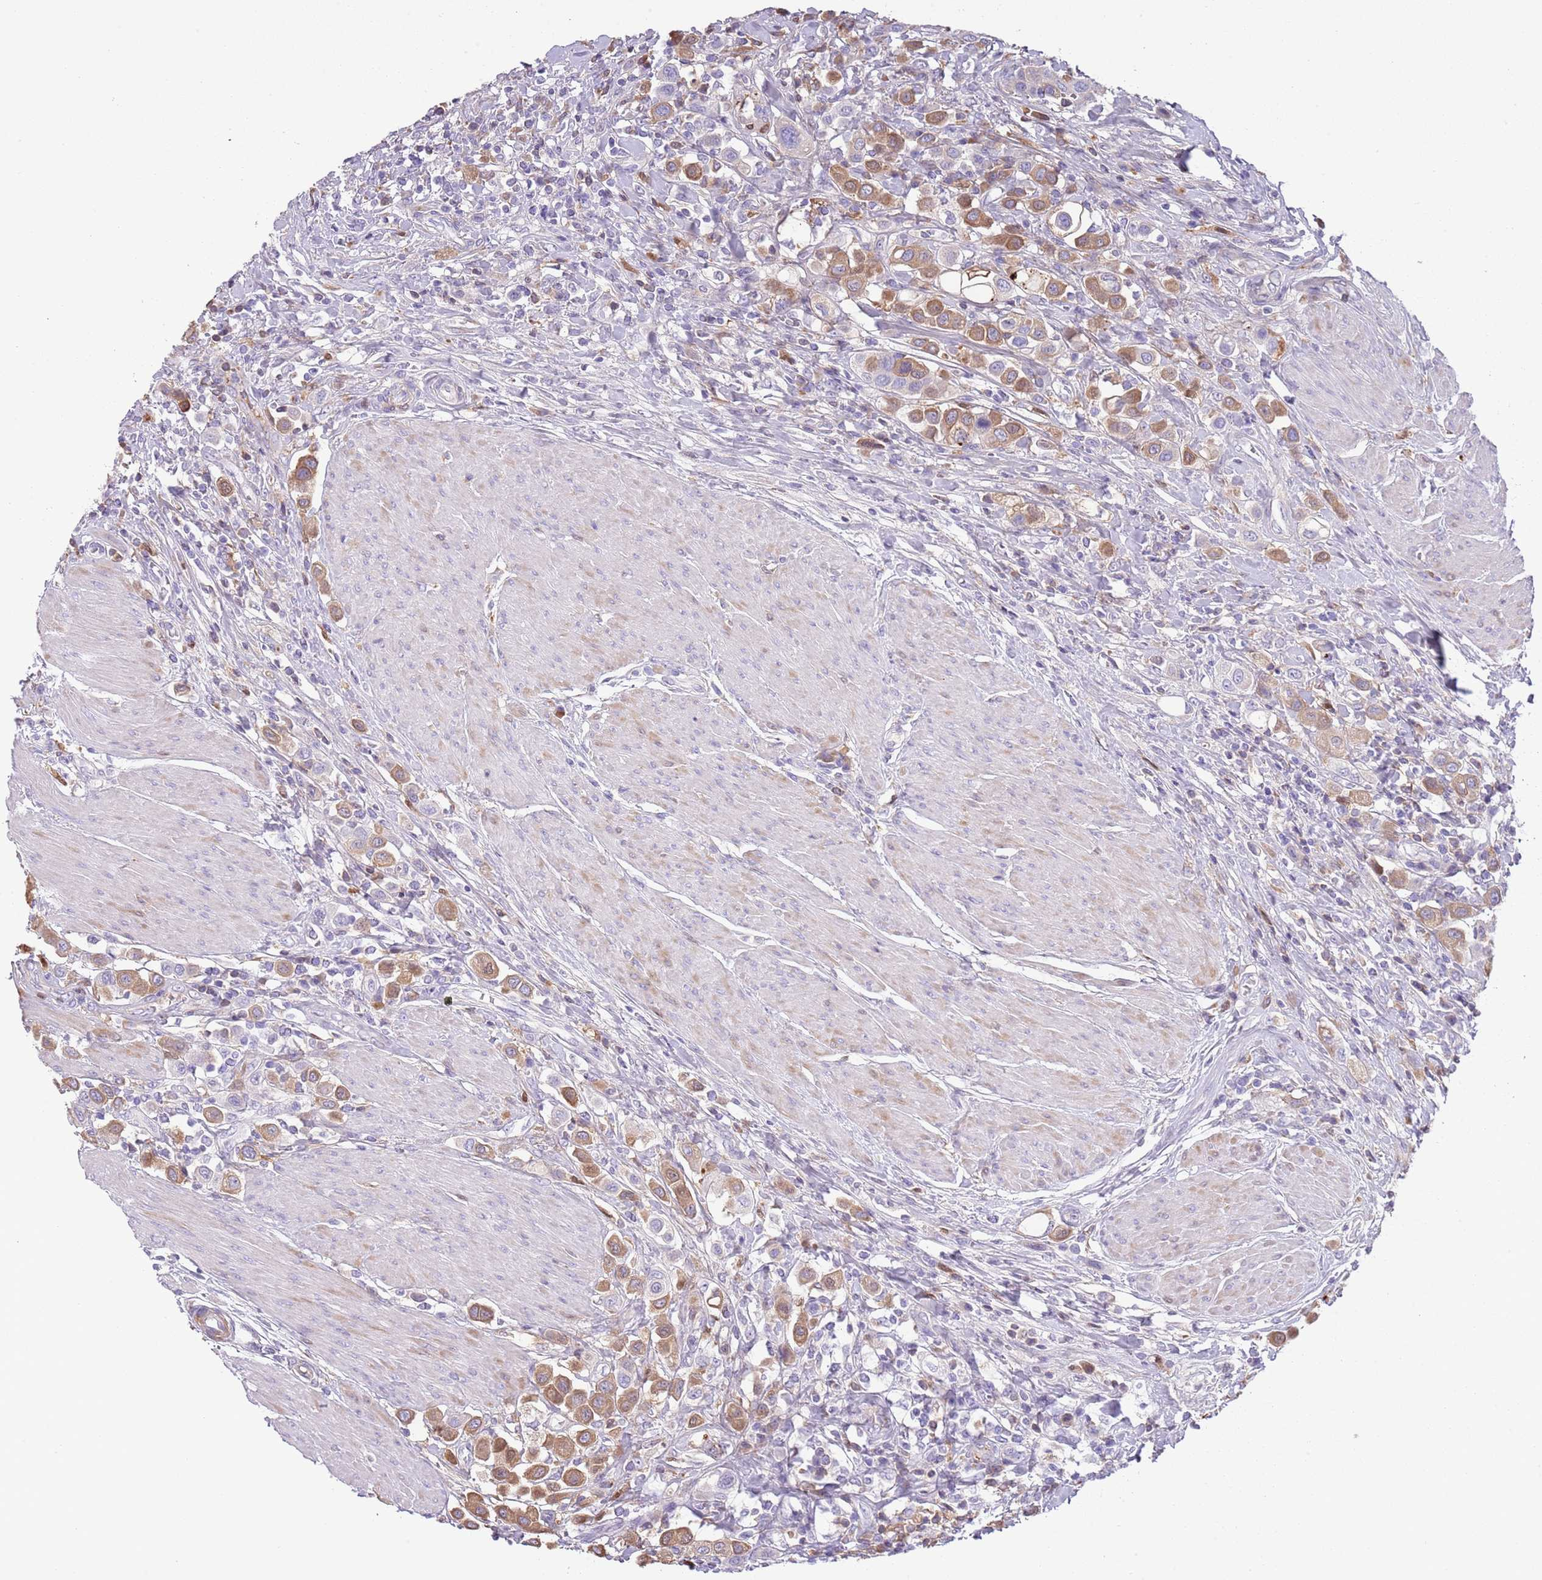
{"staining": {"intensity": "moderate", "quantity": ">75%", "location": "cytoplasmic/membranous"}, "tissue": "urothelial cancer", "cell_type": "Tumor cells", "image_type": "cancer", "snomed": [{"axis": "morphology", "description": "Urothelial carcinoma, High grade"}, {"axis": "topography", "description": "Urinary bladder"}], "caption": "Protein analysis of high-grade urothelial carcinoma tissue exhibits moderate cytoplasmic/membranous positivity in about >75% of tumor cells.", "gene": "ABHD17C", "patient": {"sex": "male", "age": 50}}